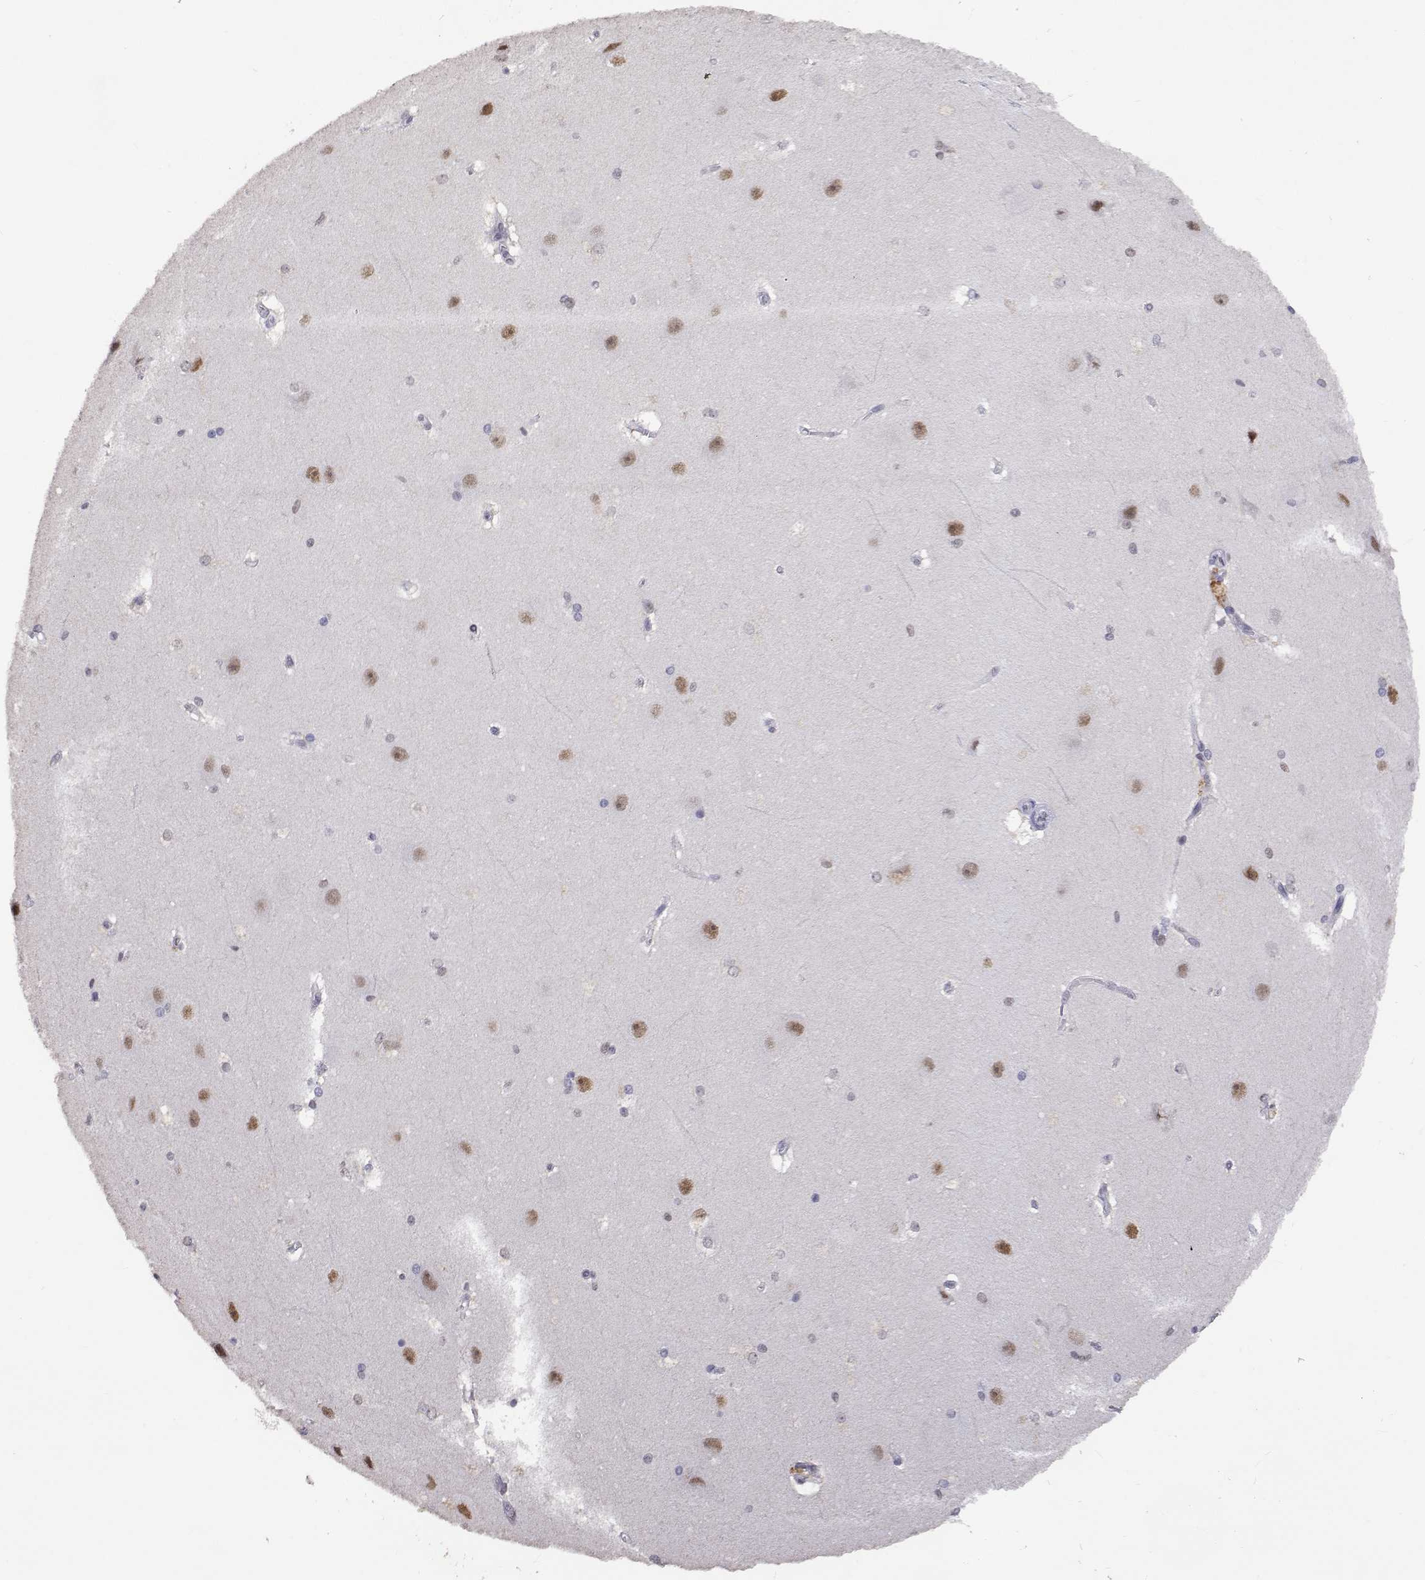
{"staining": {"intensity": "moderate", "quantity": "25%-75%", "location": "nuclear"}, "tissue": "hippocampus", "cell_type": "Glial cells", "image_type": "normal", "snomed": [{"axis": "morphology", "description": "Normal tissue, NOS"}, {"axis": "topography", "description": "Cerebral cortex"}, {"axis": "topography", "description": "Hippocampus"}], "caption": "Immunohistochemistry (IHC) micrograph of unremarkable hippocampus: human hippocampus stained using immunohistochemistry exhibits medium levels of moderate protein expression localized specifically in the nuclear of glial cells, appearing as a nuclear brown color.", "gene": "HNRNPA0", "patient": {"sex": "female", "age": 19}}